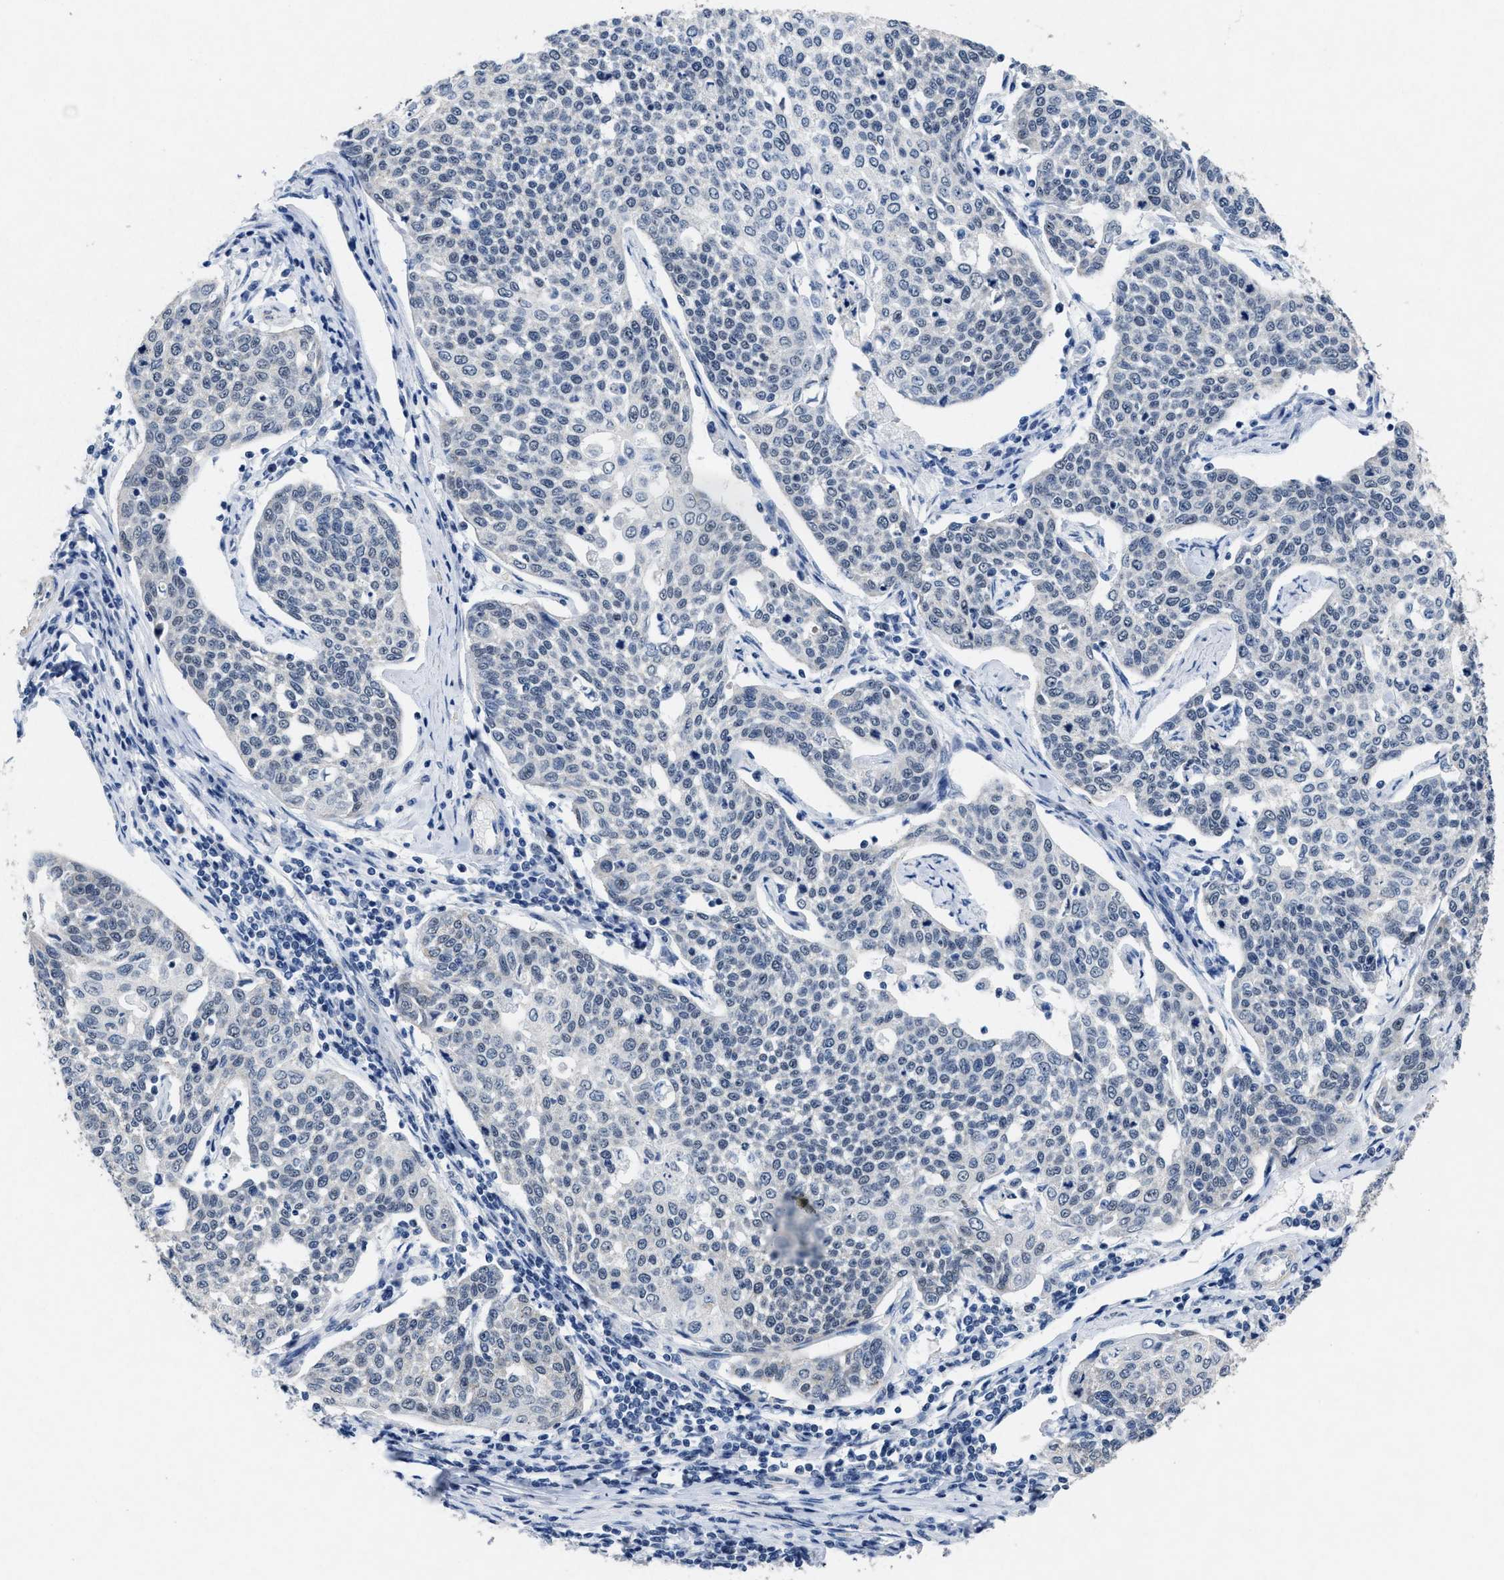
{"staining": {"intensity": "negative", "quantity": "none", "location": "none"}, "tissue": "cervical cancer", "cell_type": "Tumor cells", "image_type": "cancer", "snomed": [{"axis": "morphology", "description": "Squamous cell carcinoma, NOS"}, {"axis": "topography", "description": "Cervix"}], "caption": "Immunohistochemical staining of human cervical squamous cell carcinoma demonstrates no significant expression in tumor cells.", "gene": "ID3", "patient": {"sex": "female", "age": 34}}